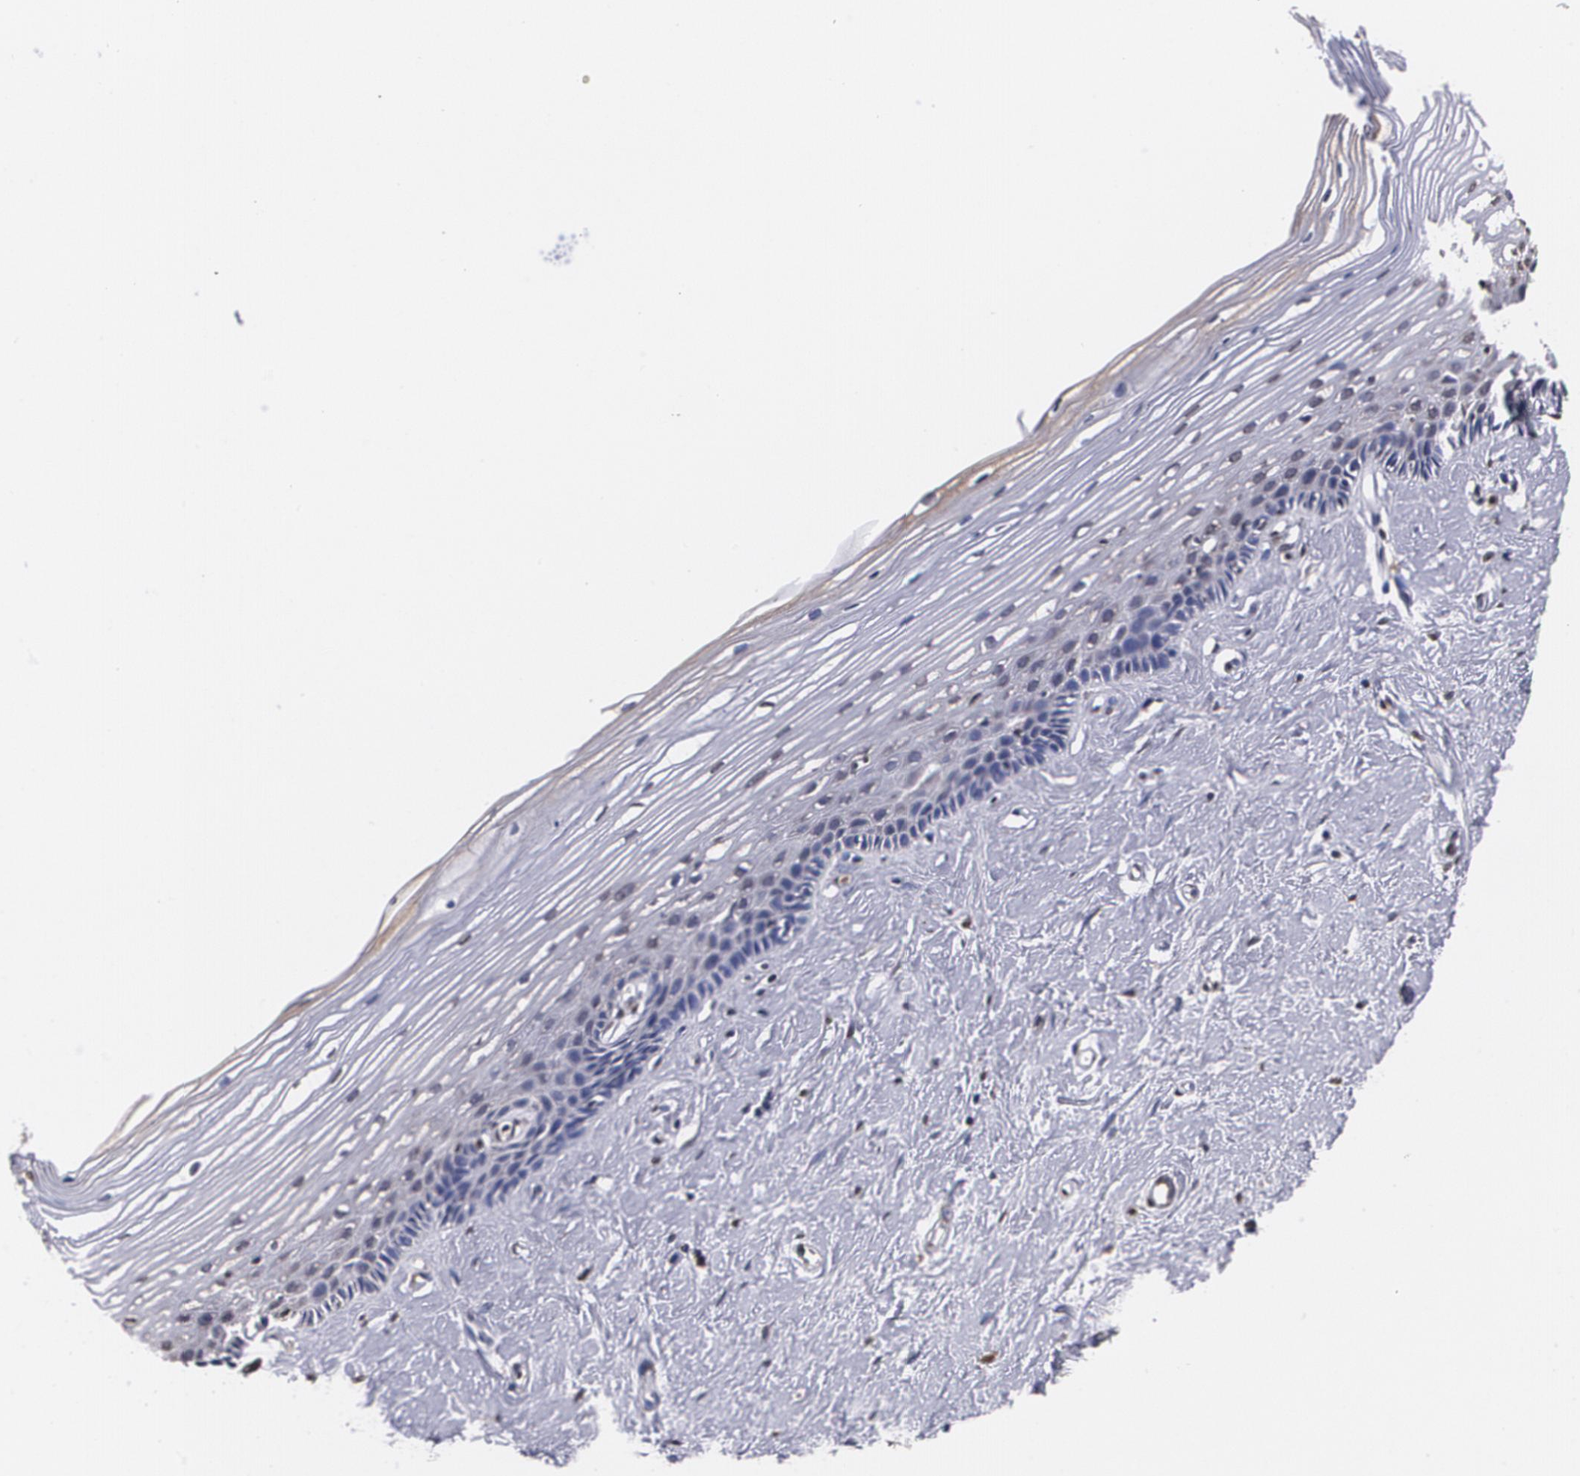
{"staining": {"intensity": "weak", "quantity": "25%-75%", "location": "cytoplasmic/membranous,nuclear"}, "tissue": "cervix", "cell_type": "Glandular cells", "image_type": "normal", "snomed": [{"axis": "morphology", "description": "Normal tissue, NOS"}, {"axis": "topography", "description": "Cervix"}], "caption": "Normal cervix reveals weak cytoplasmic/membranous,nuclear staining in approximately 25%-75% of glandular cells, visualized by immunohistochemistry. The staining was performed using DAB, with brown indicating positive protein expression. Nuclei are stained blue with hematoxylin.", "gene": "MVP", "patient": {"sex": "female", "age": 40}}